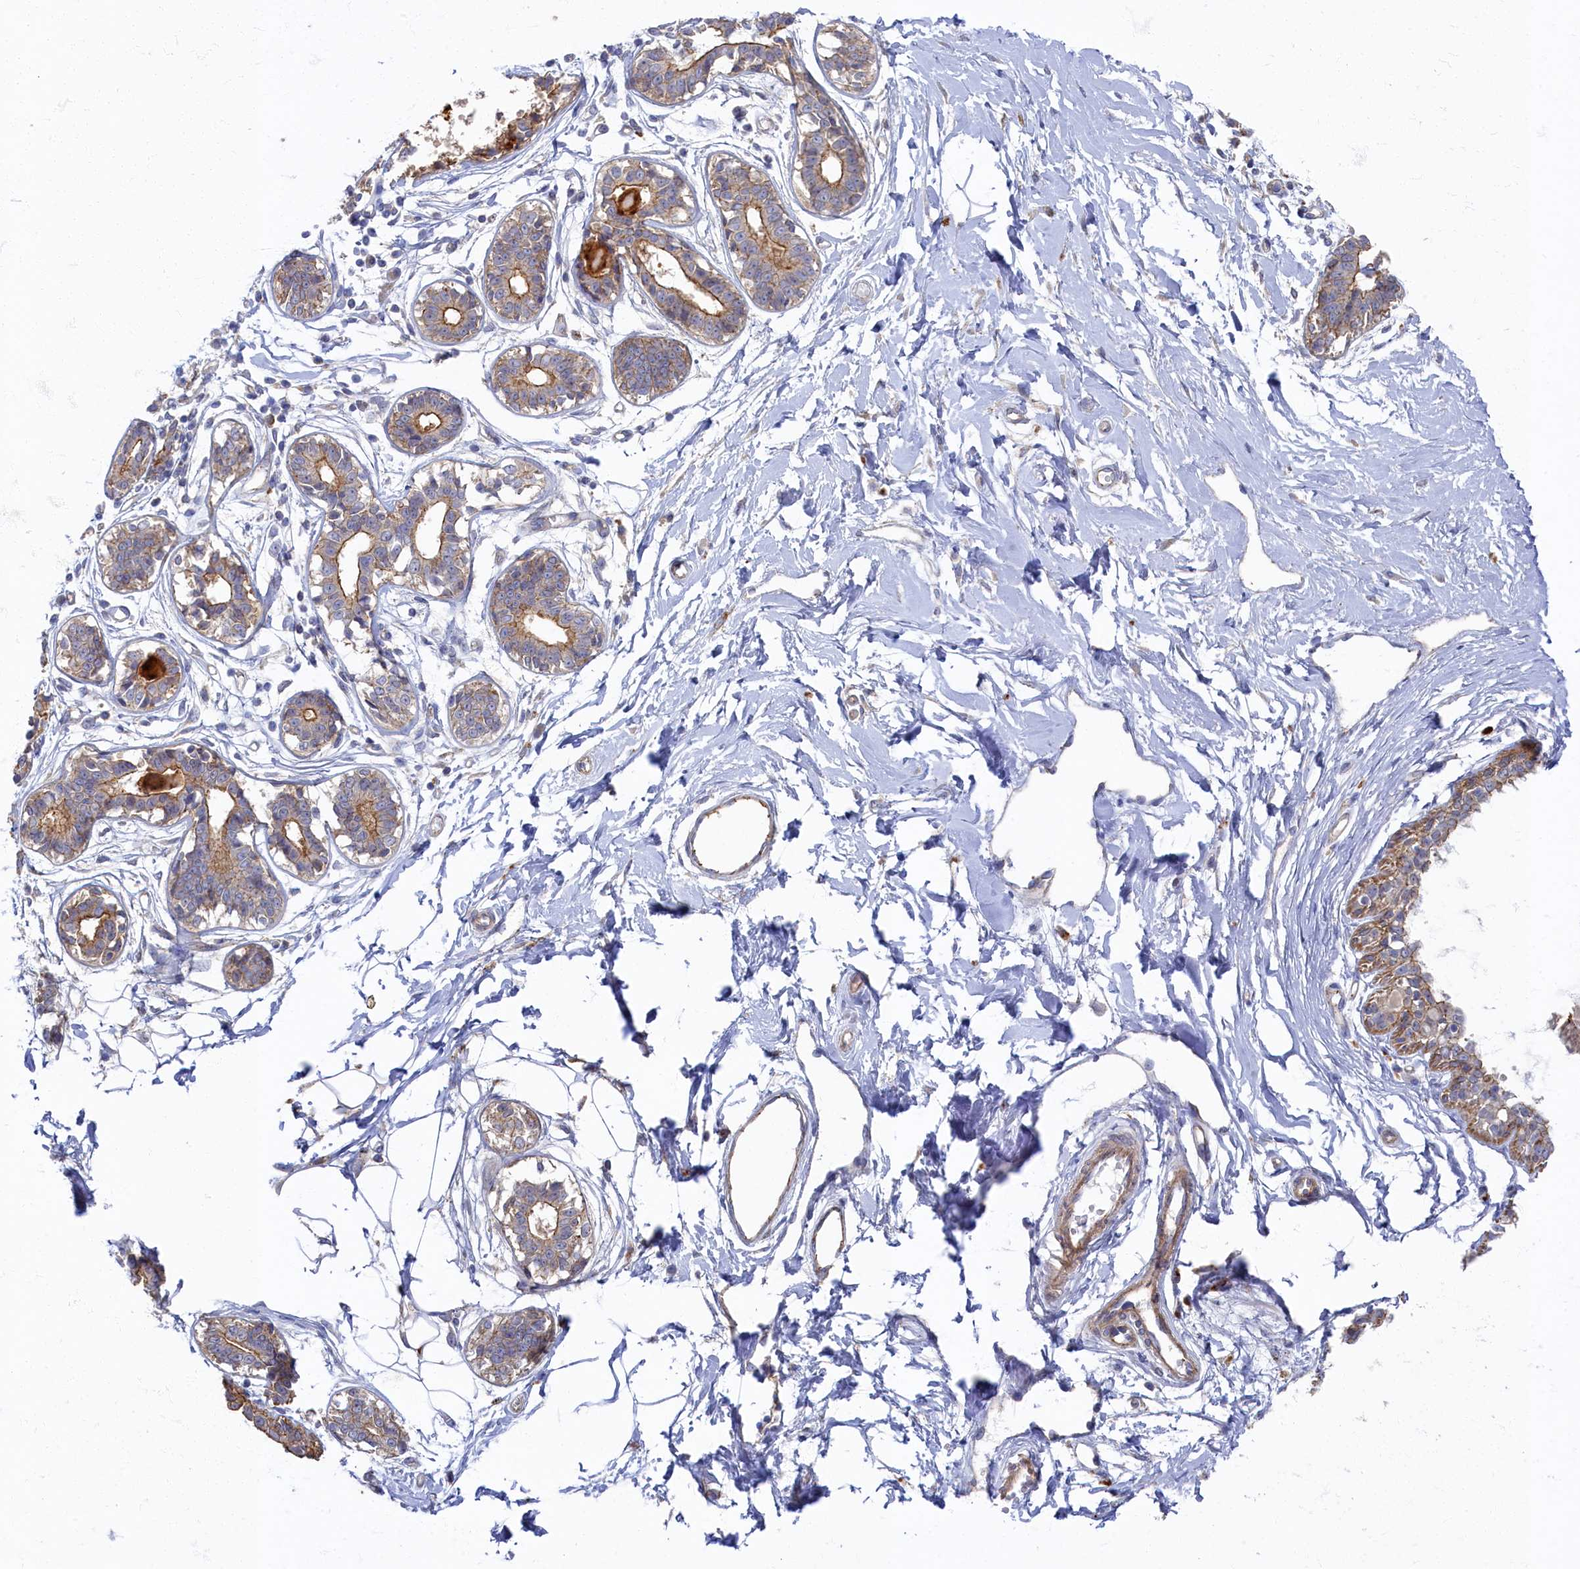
{"staining": {"intensity": "negative", "quantity": "none", "location": "none"}, "tissue": "breast", "cell_type": "Adipocytes", "image_type": "normal", "snomed": [{"axis": "morphology", "description": "Normal tissue, NOS"}, {"axis": "topography", "description": "Breast"}], "caption": "IHC of benign breast reveals no positivity in adipocytes.", "gene": "PSMG2", "patient": {"sex": "female", "age": 45}}